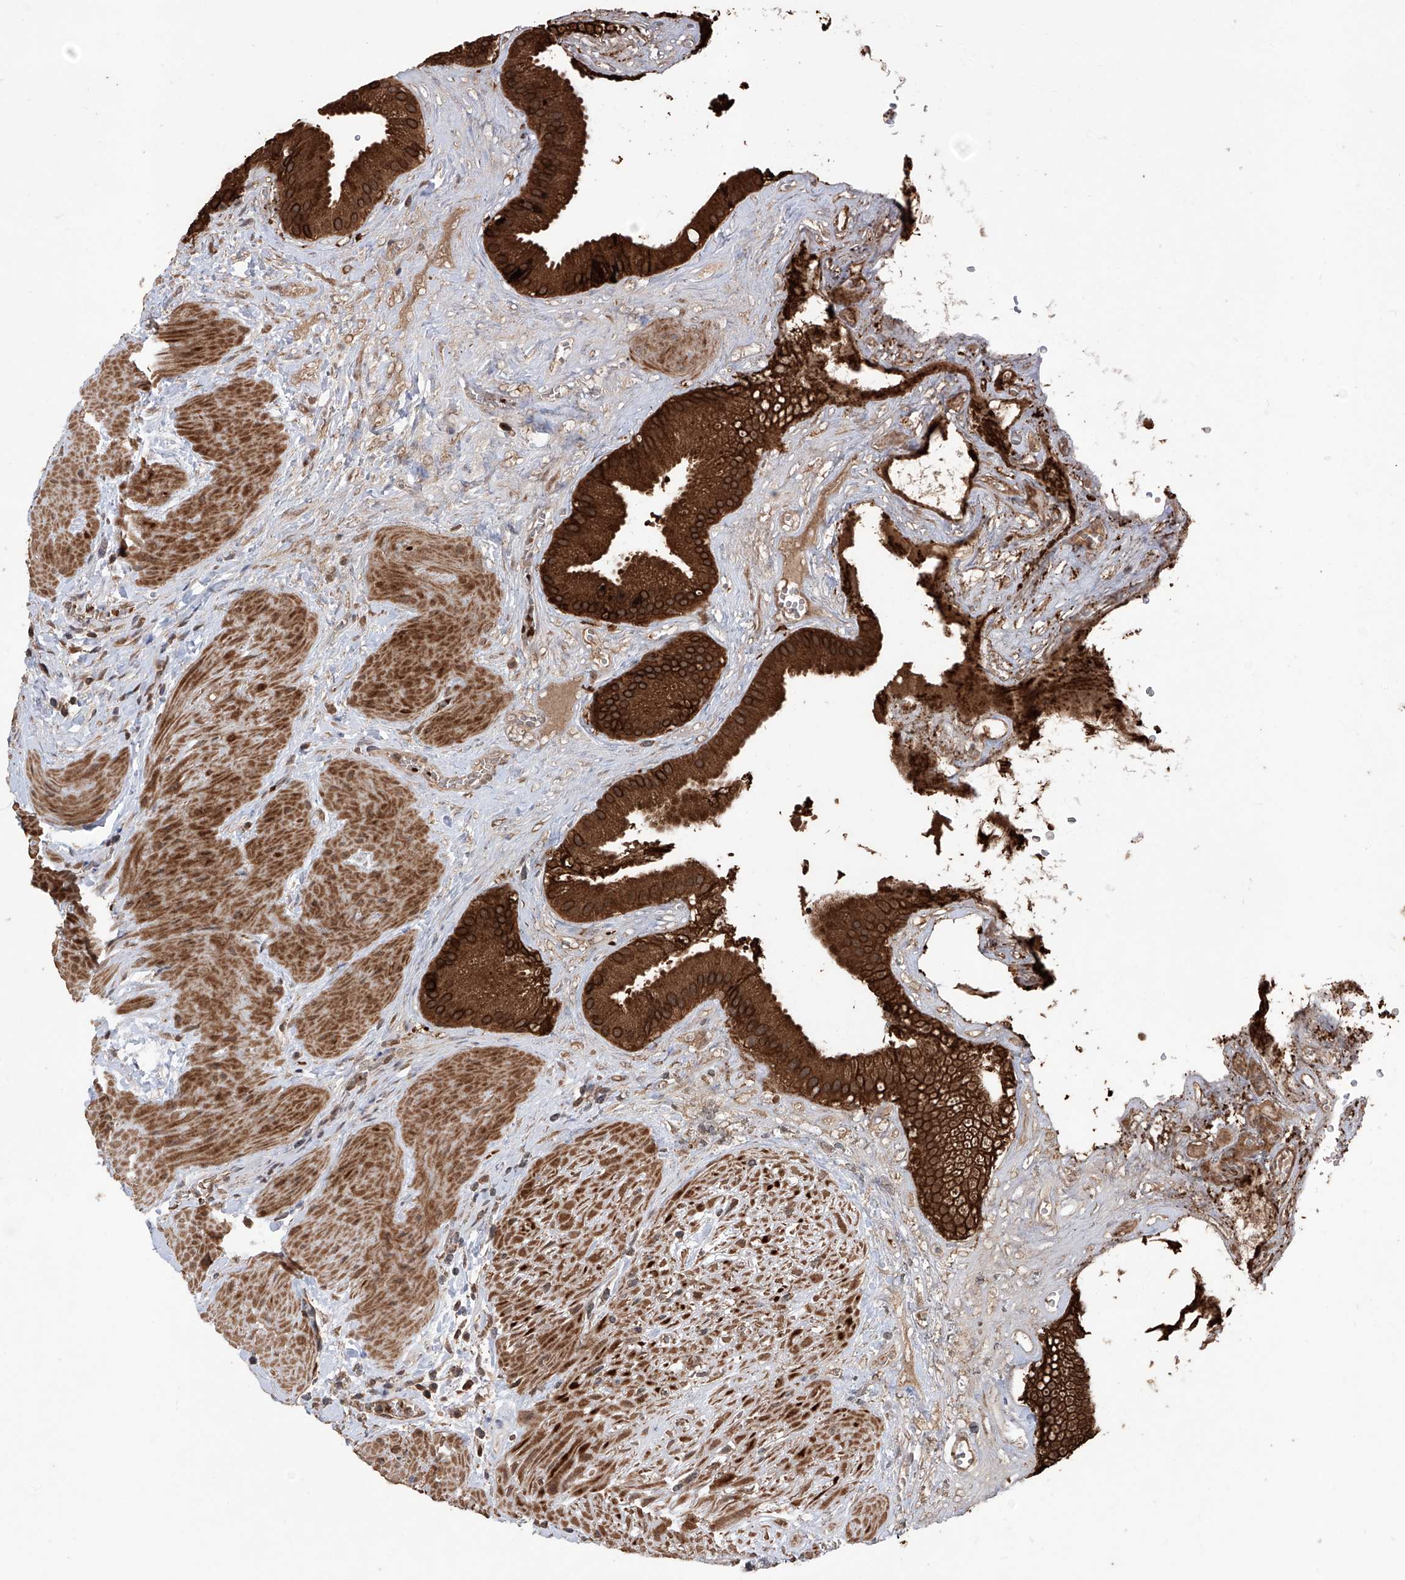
{"staining": {"intensity": "strong", "quantity": ">75%", "location": "cytoplasmic/membranous"}, "tissue": "gallbladder", "cell_type": "Glandular cells", "image_type": "normal", "snomed": [{"axis": "morphology", "description": "Normal tissue, NOS"}, {"axis": "topography", "description": "Gallbladder"}], "caption": "Gallbladder stained with DAB (3,3'-diaminobenzidine) immunohistochemistry (IHC) demonstrates high levels of strong cytoplasmic/membranous staining in about >75% of glandular cells.", "gene": "LYSMD4", "patient": {"sex": "male", "age": 55}}